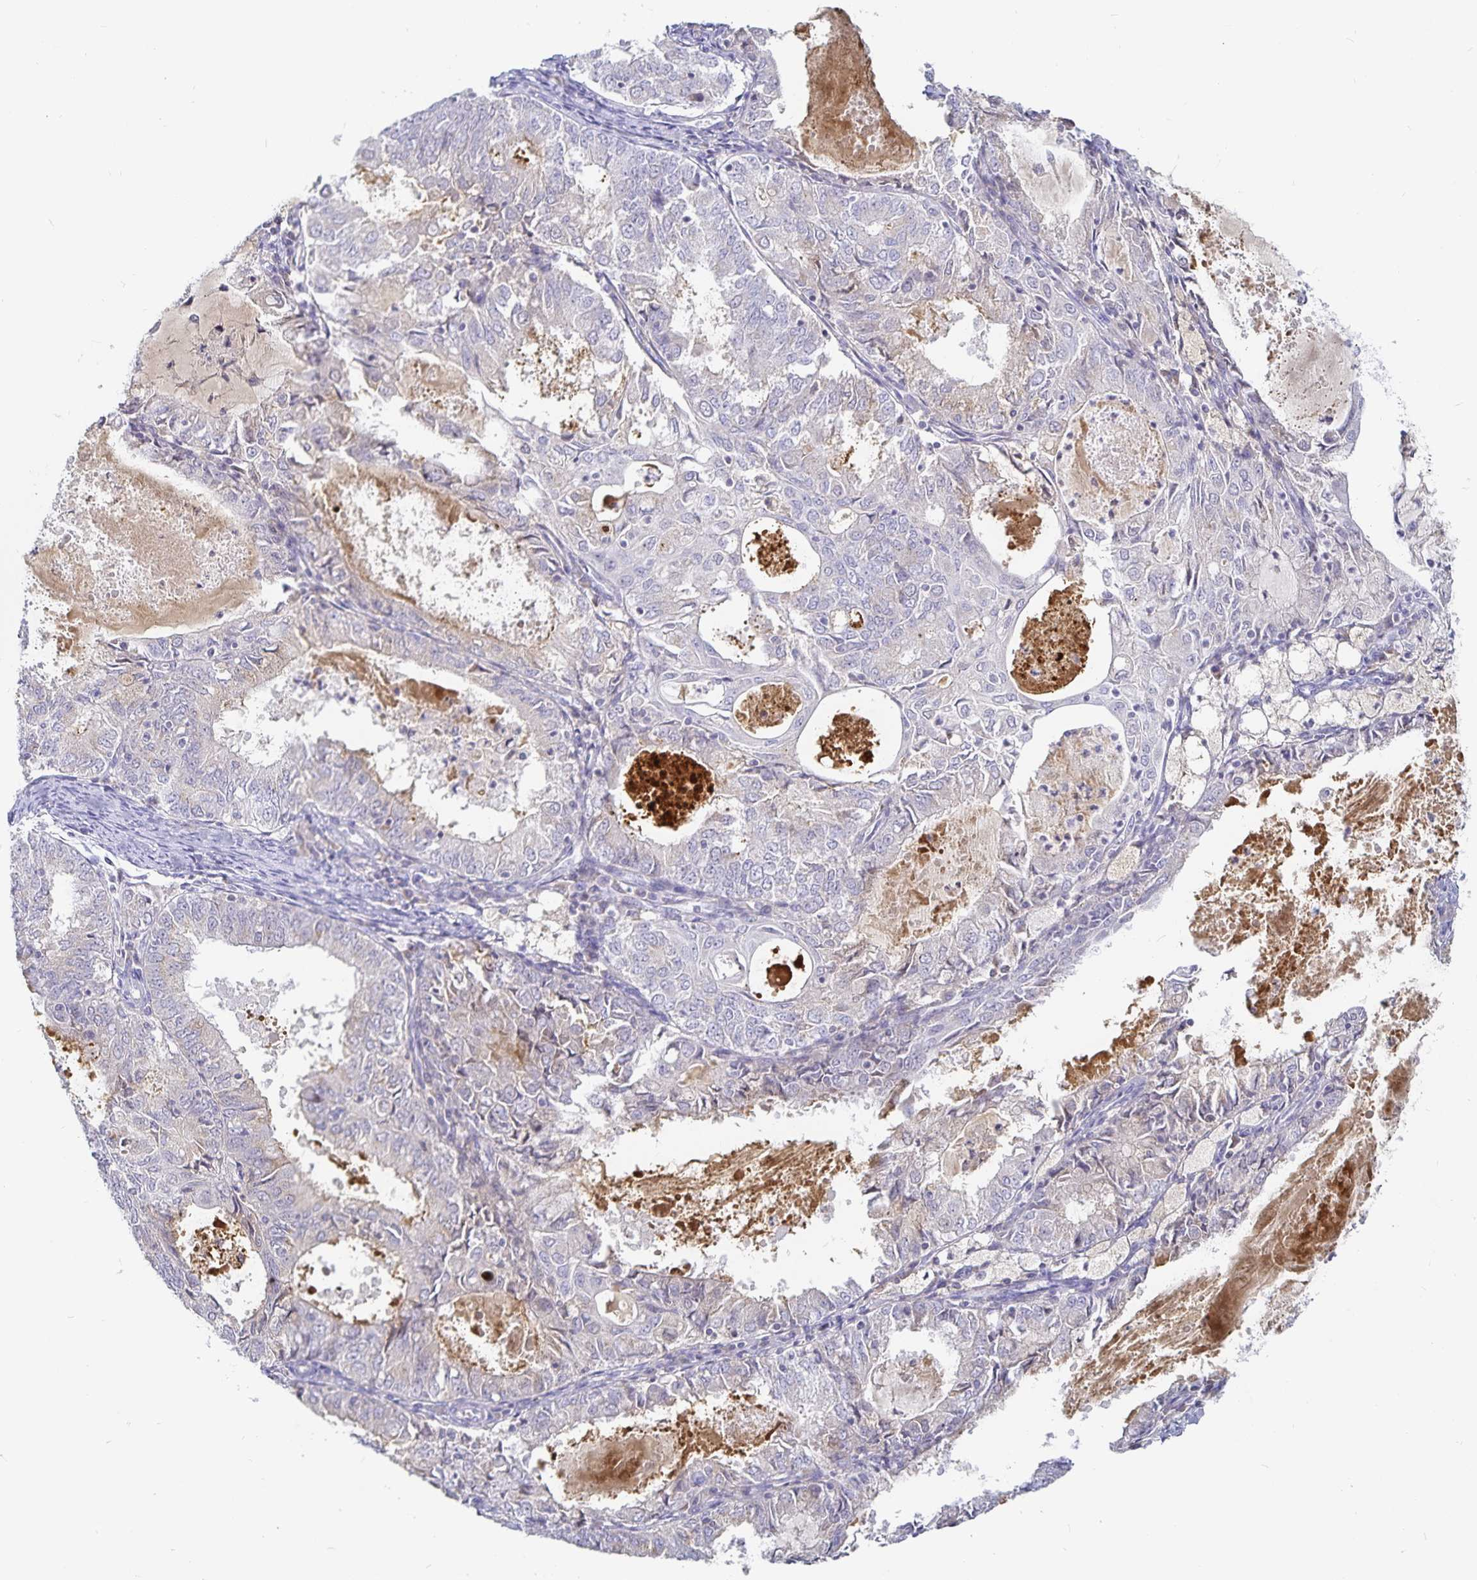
{"staining": {"intensity": "negative", "quantity": "none", "location": "none"}, "tissue": "endometrial cancer", "cell_type": "Tumor cells", "image_type": "cancer", "snomed": [{"axis": "morphology", "description": "Adenocarcinoma, NOS"}, {"axis": "topography", "description": "Endometrium"}], "caption": "This photomicrograph is of endometrial adenocarcinoma stained with immunohistochemistry to label a protein in brown with the nuclei are counter-stained blue. There is no positivity in tumor cells.", "gene": "PKHD1", "patient": {"sex": "female", "age": 57}}